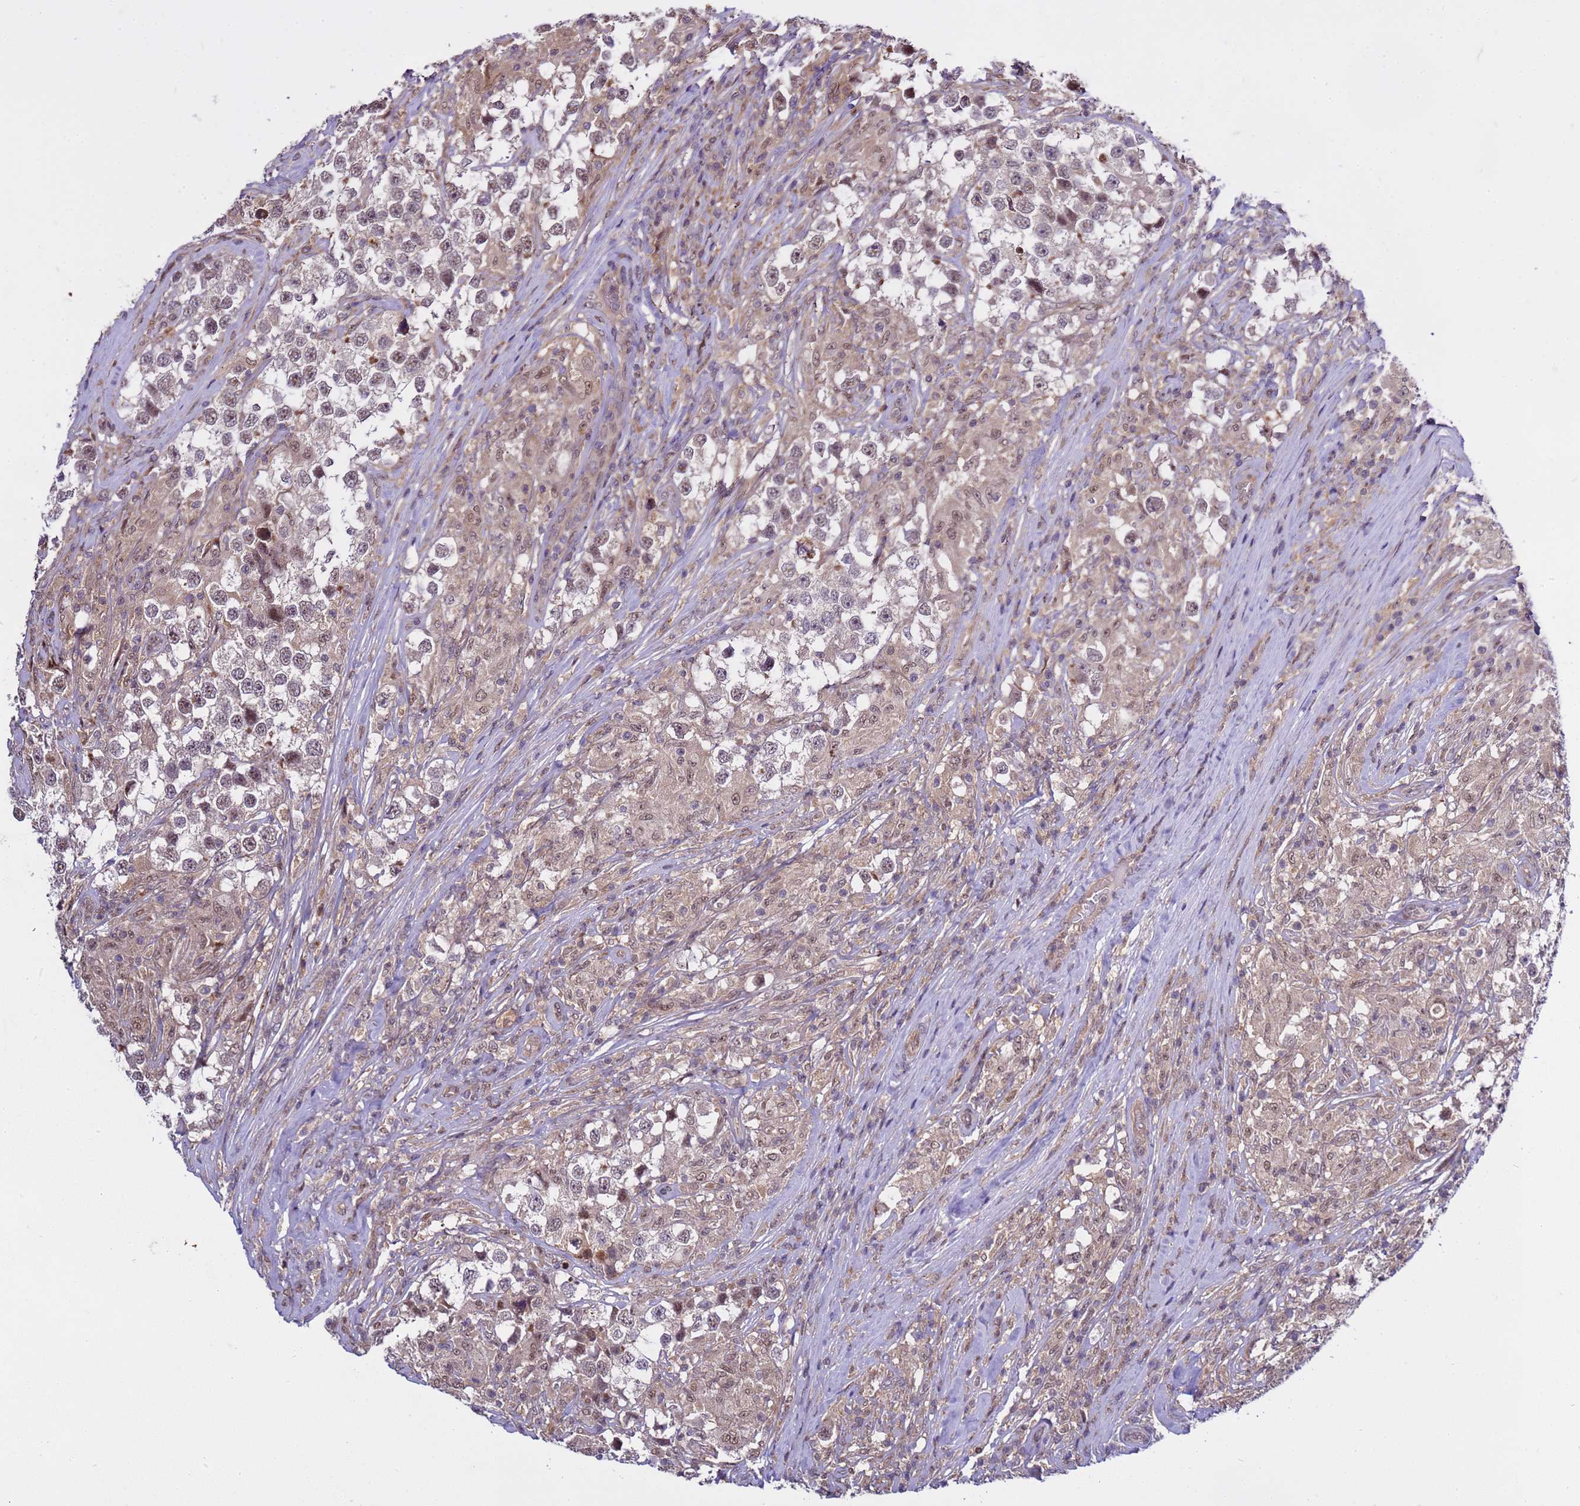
{"staining": {"intensity": "moderate", "quantity": ">75%", "location": "nuclear"}, "tissue": "testis cancer", "cell_type": "Tumor cells", "image_type": "cancer", "snomed": [{"axis": "morphology", "description": "Seminoma, NOS"}, {"axis": "topography", "description": "Testis"}], "caption": "Immunohistochemistry micrograph of human testis cancer stained for a protein (brown), which shows medium levels of moderate nuclear positivity in approximately >75% of tumor cells.", "gene": "GEN1", "patient": {"sex": "male", "age": 46}}